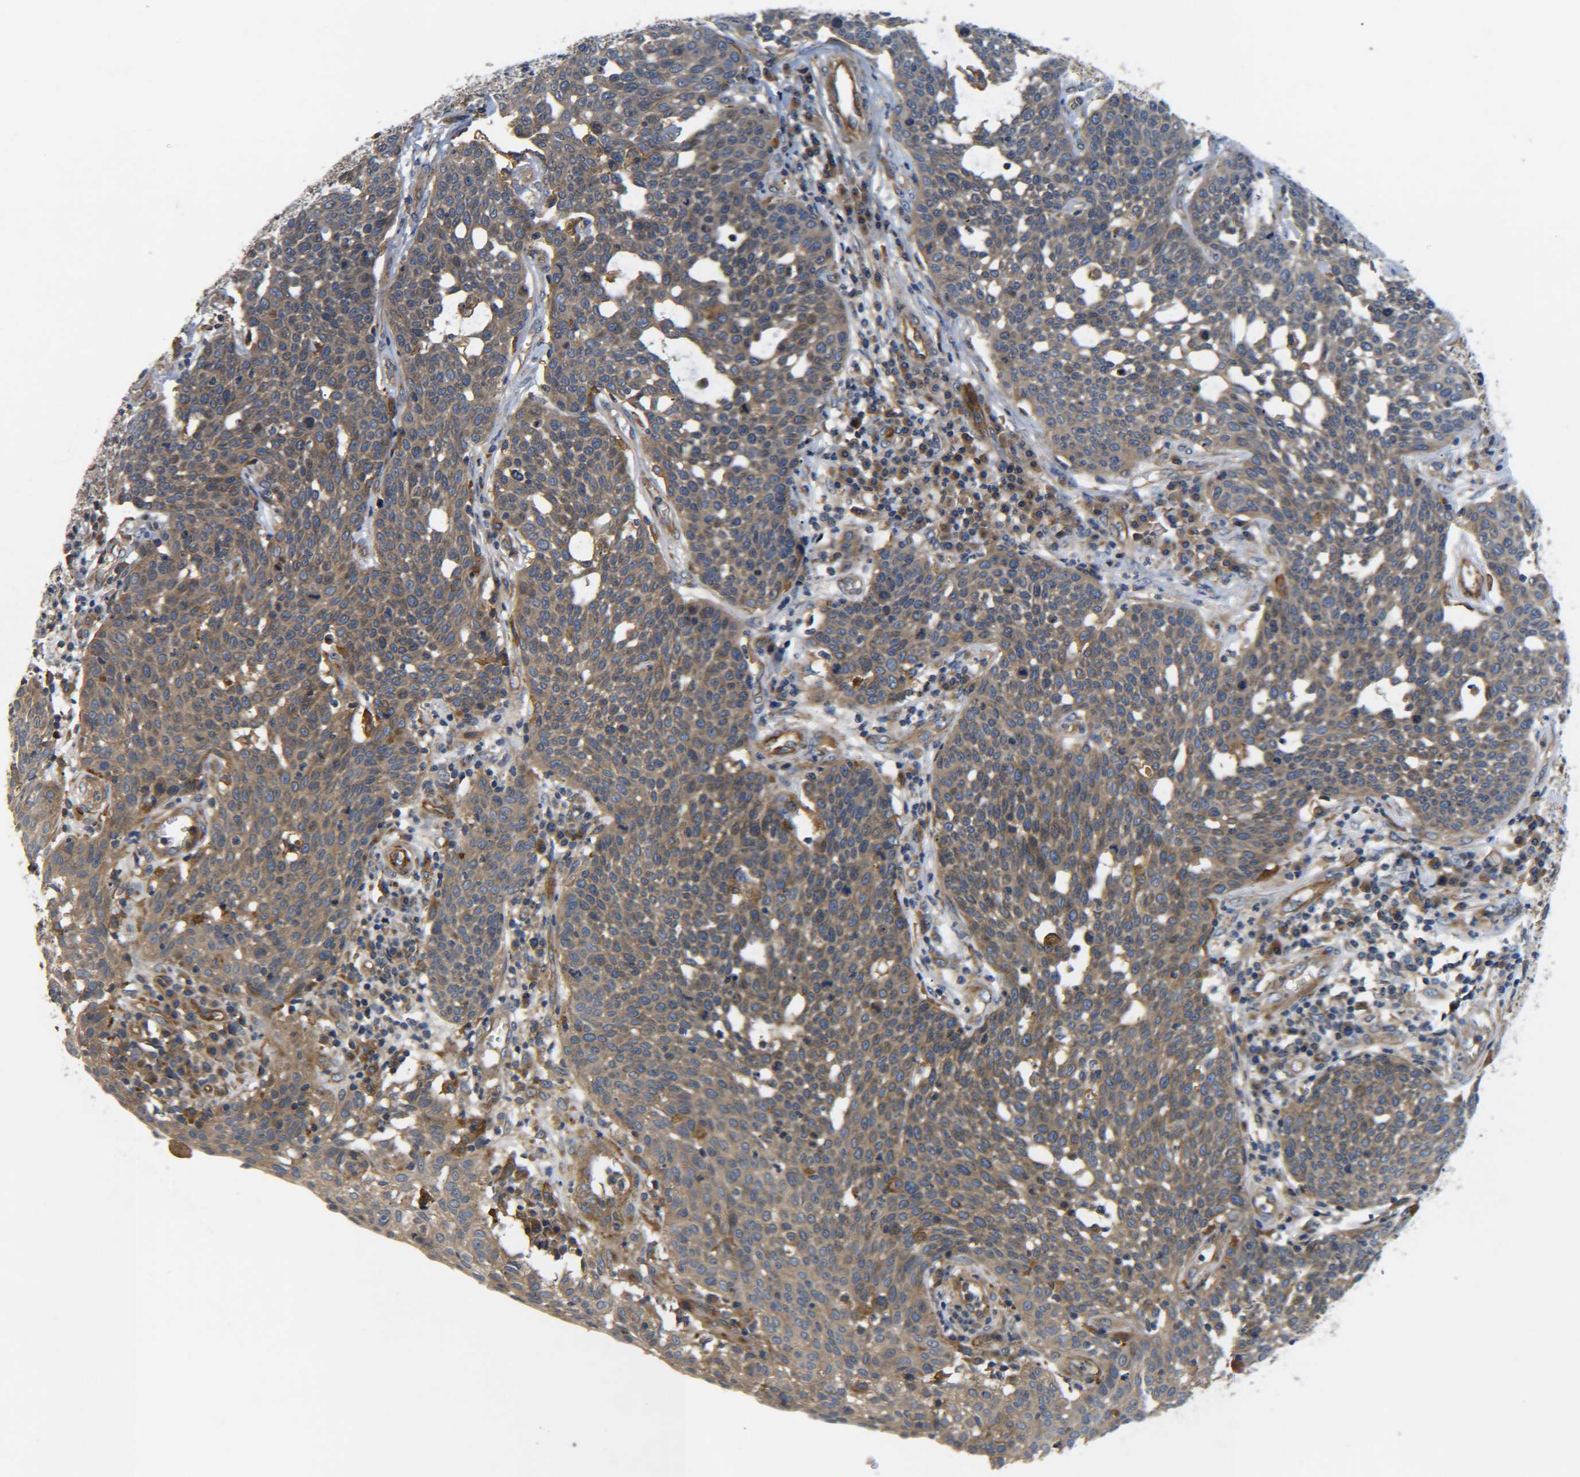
{"staining": {"intensity": "moderate", "quantity": ">75%", "location": "cytoplasmic/membranous"}, "tissue": "cervical cancer", "cell_type": "Tumor cells", "image_type": "cancer", "snomed": [{"axis": "morphology", "description": "Squamous cell carcinoma, NOS"}, {"axis": "topography", "description": "Cervix"}], "caption": "DAB (3,3'-diaminobenzidine) immunohistochemical staining of cervical cancer (squamous cell carcinoma) demonstrates moderate cytoplasmic/membranous protein staining in approximately >75% of tumor cells.", "gene": "LRCH3", "patient": {"sex": "female", "age": 34}}